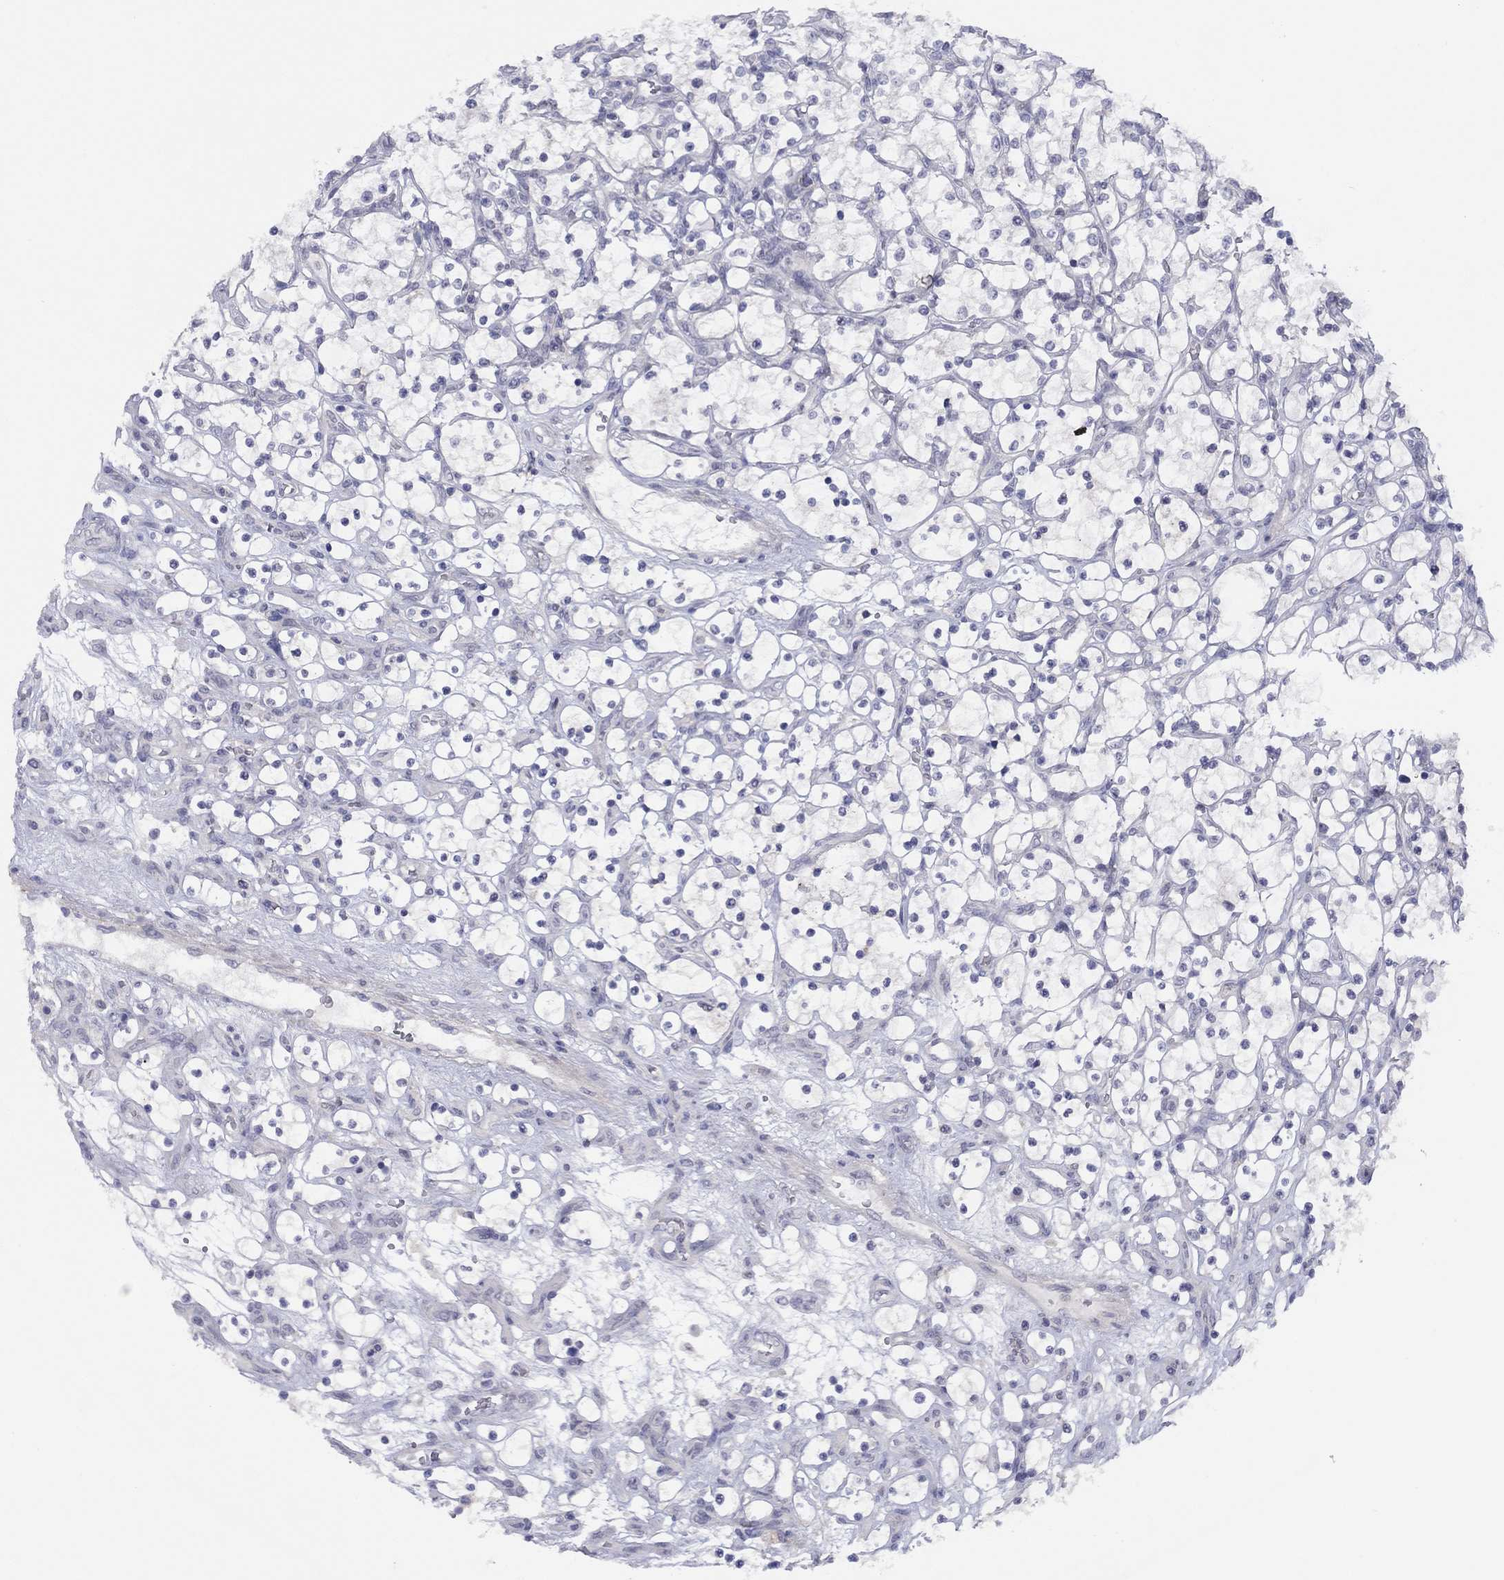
{"staining": {"intensity": "negative", "quantity": "none", "location": "none"}, "tissue": "renal cancer", "cell_type": "Tumor cells", "image_type": "cancer", "snomed": [{"axis": "morphology", "description": "Adenocarcinoma, NOS"}, {"axis": "topography", "description": "Kidney"}], "caption": "Histopathology image shows no significant protein positivity in tumor cells of renal adenocarcinoma.", "gene": "CYP2B6", "patient": {"sex": "female", "age": 69}}